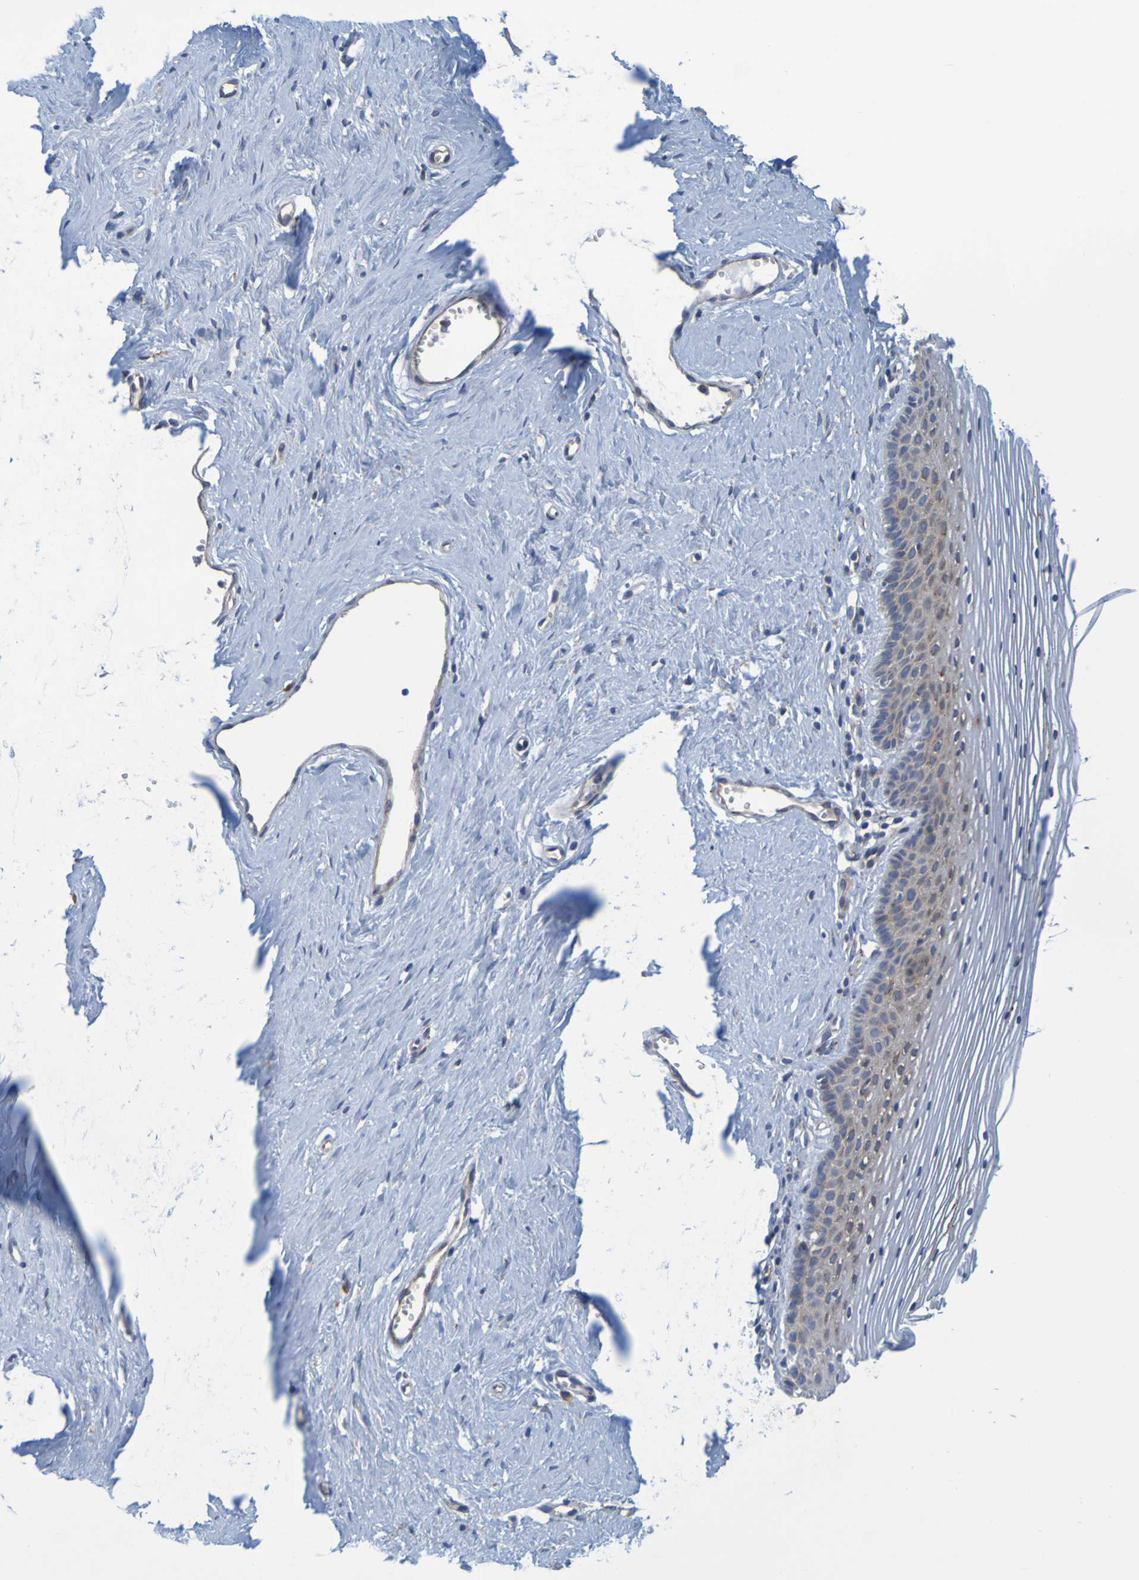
{"staining": {"intensity": "moderate", "quantity": "25%-75%", "location": "cytoplasmic/membranous"}, "tissue": "vagina", "cell_type": "Squamous epithelial cells", "image_type": "normal", "snomed": [{"axis": "morphology", "description": "Normal tissue, NOS"}, {"axis": "topography", "description": "Vagina"}], "caption": "An image showing moderate cytoplasmic/membranous expression in about 25%-75% of squamous epithelial cells in normal vagina, as visualized by brown immunohistochemical staining.", "gene": "SIL1", "patient": {"sex": "female", "age": 32}}